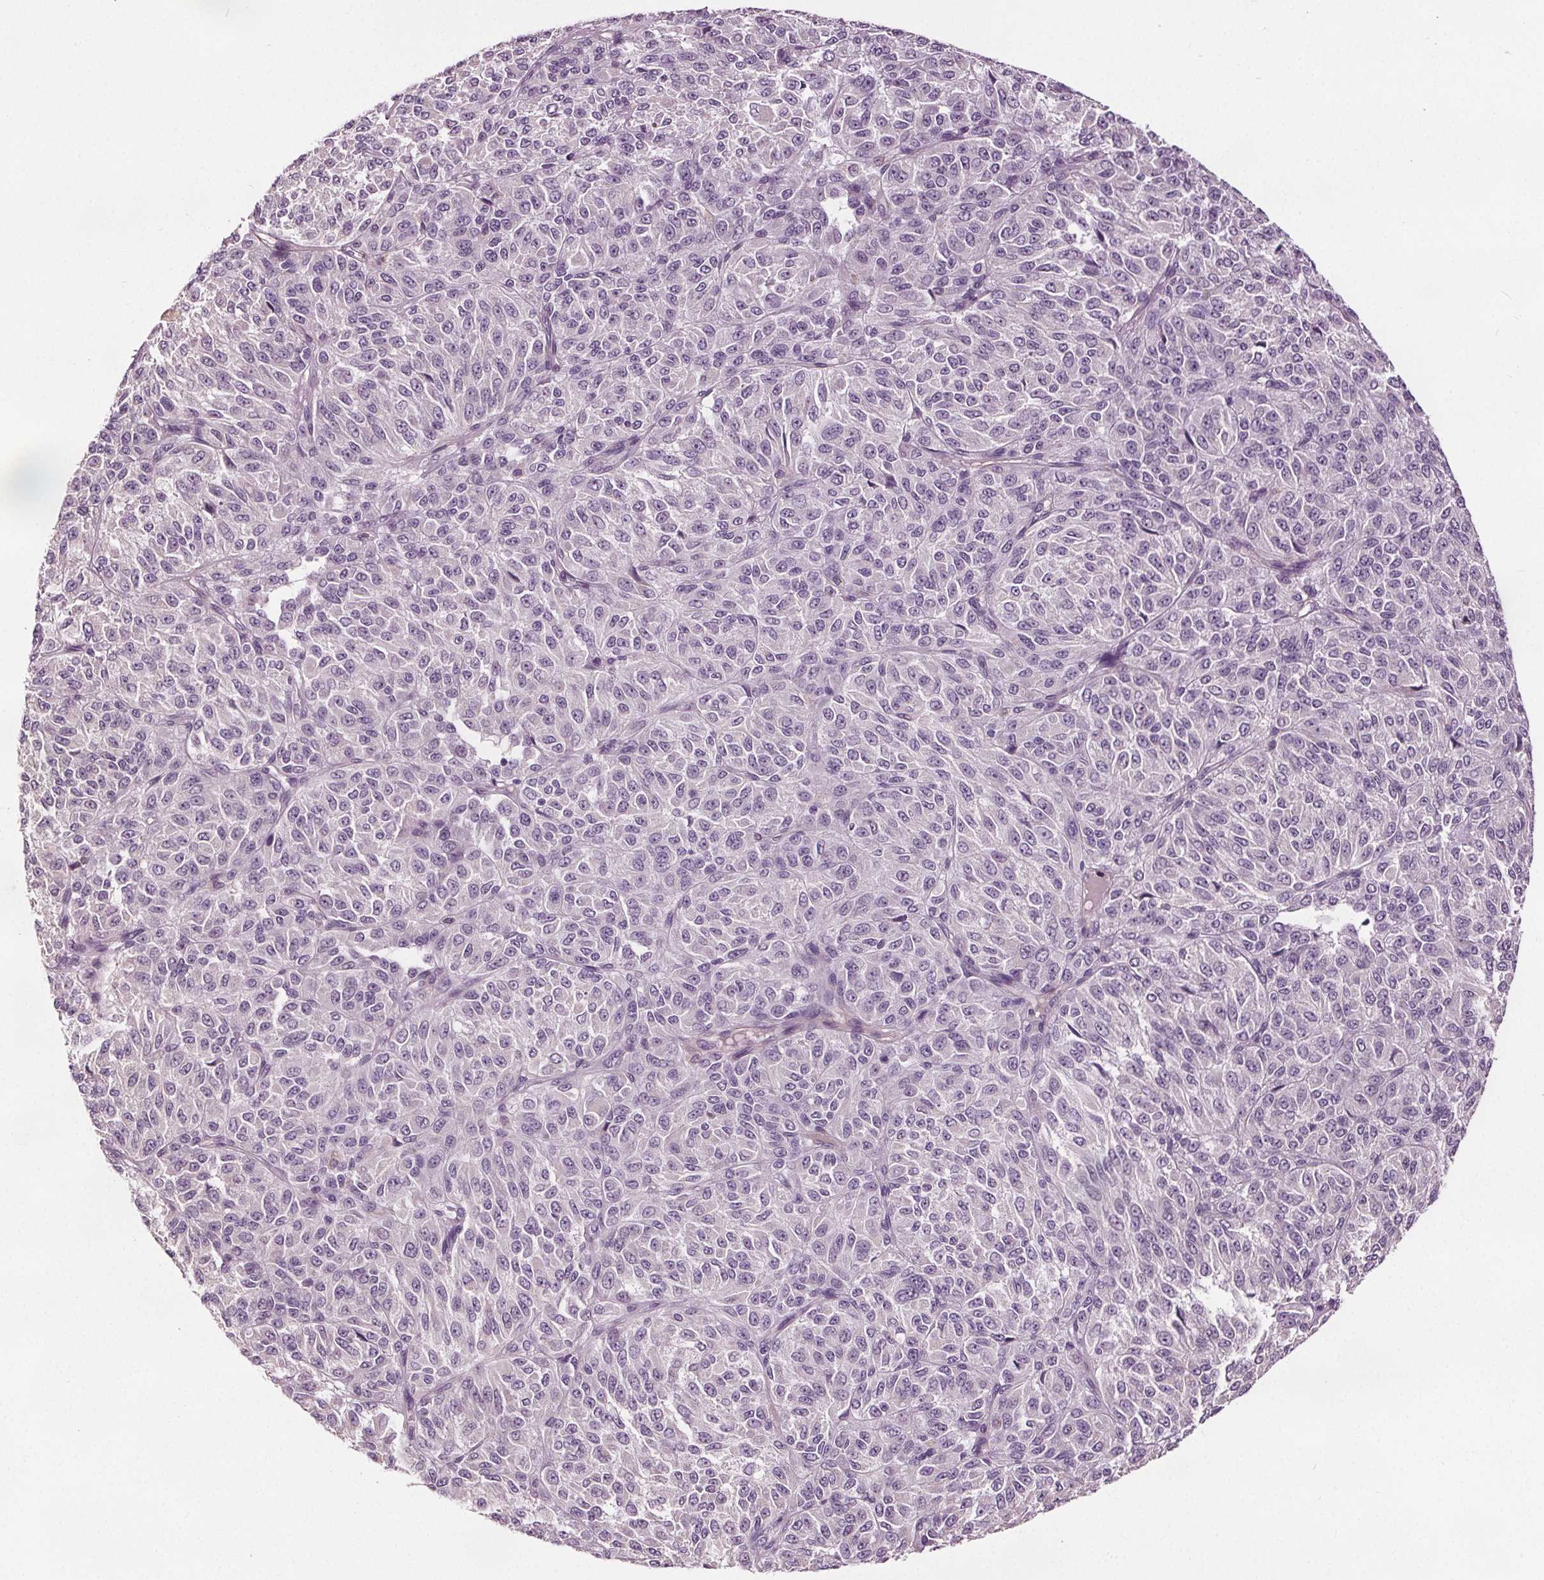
{"staining": {"intensity": "negative", "quantity": "none", "location": "none"}, "tissue": "melanoma", "cell_type": "Tumor cells", "image_type": "cancer", "snomed": [{"axis": "morphology", "description": "Malignant melanoma, Metastatic site"}, {"axis": "topography", "description": "Brain"}], "caption": "Protein analysis of melanoma exhibits no significant positivity in tumor cells.", "gene": "RASA1", "patient": {"sex": "female", "age": 56}}